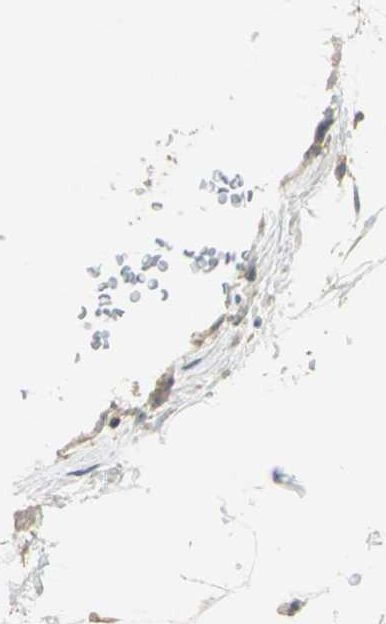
{"staining": {"intensity": "weak", "quantity": "25%-75%", "location": "cytoplasmic/membranous"}, "tissue": "adipose tissue", "cell_type": "Adipocytes", "image_type": "normal", "snomed": [{"axis": "morphology", "description": "Normal tissue, NOS"}, {"axis": "topography", "description": "Soft tissue"}], "caption": "Immunohistochemical staining of benign human adipose tissue exhibits weak cytoplasmic/membranous protein expression in approximately 25%-75% of adipocytes.", "gene": "SHC2", "patient": {"sex": "male", "age": 72}}